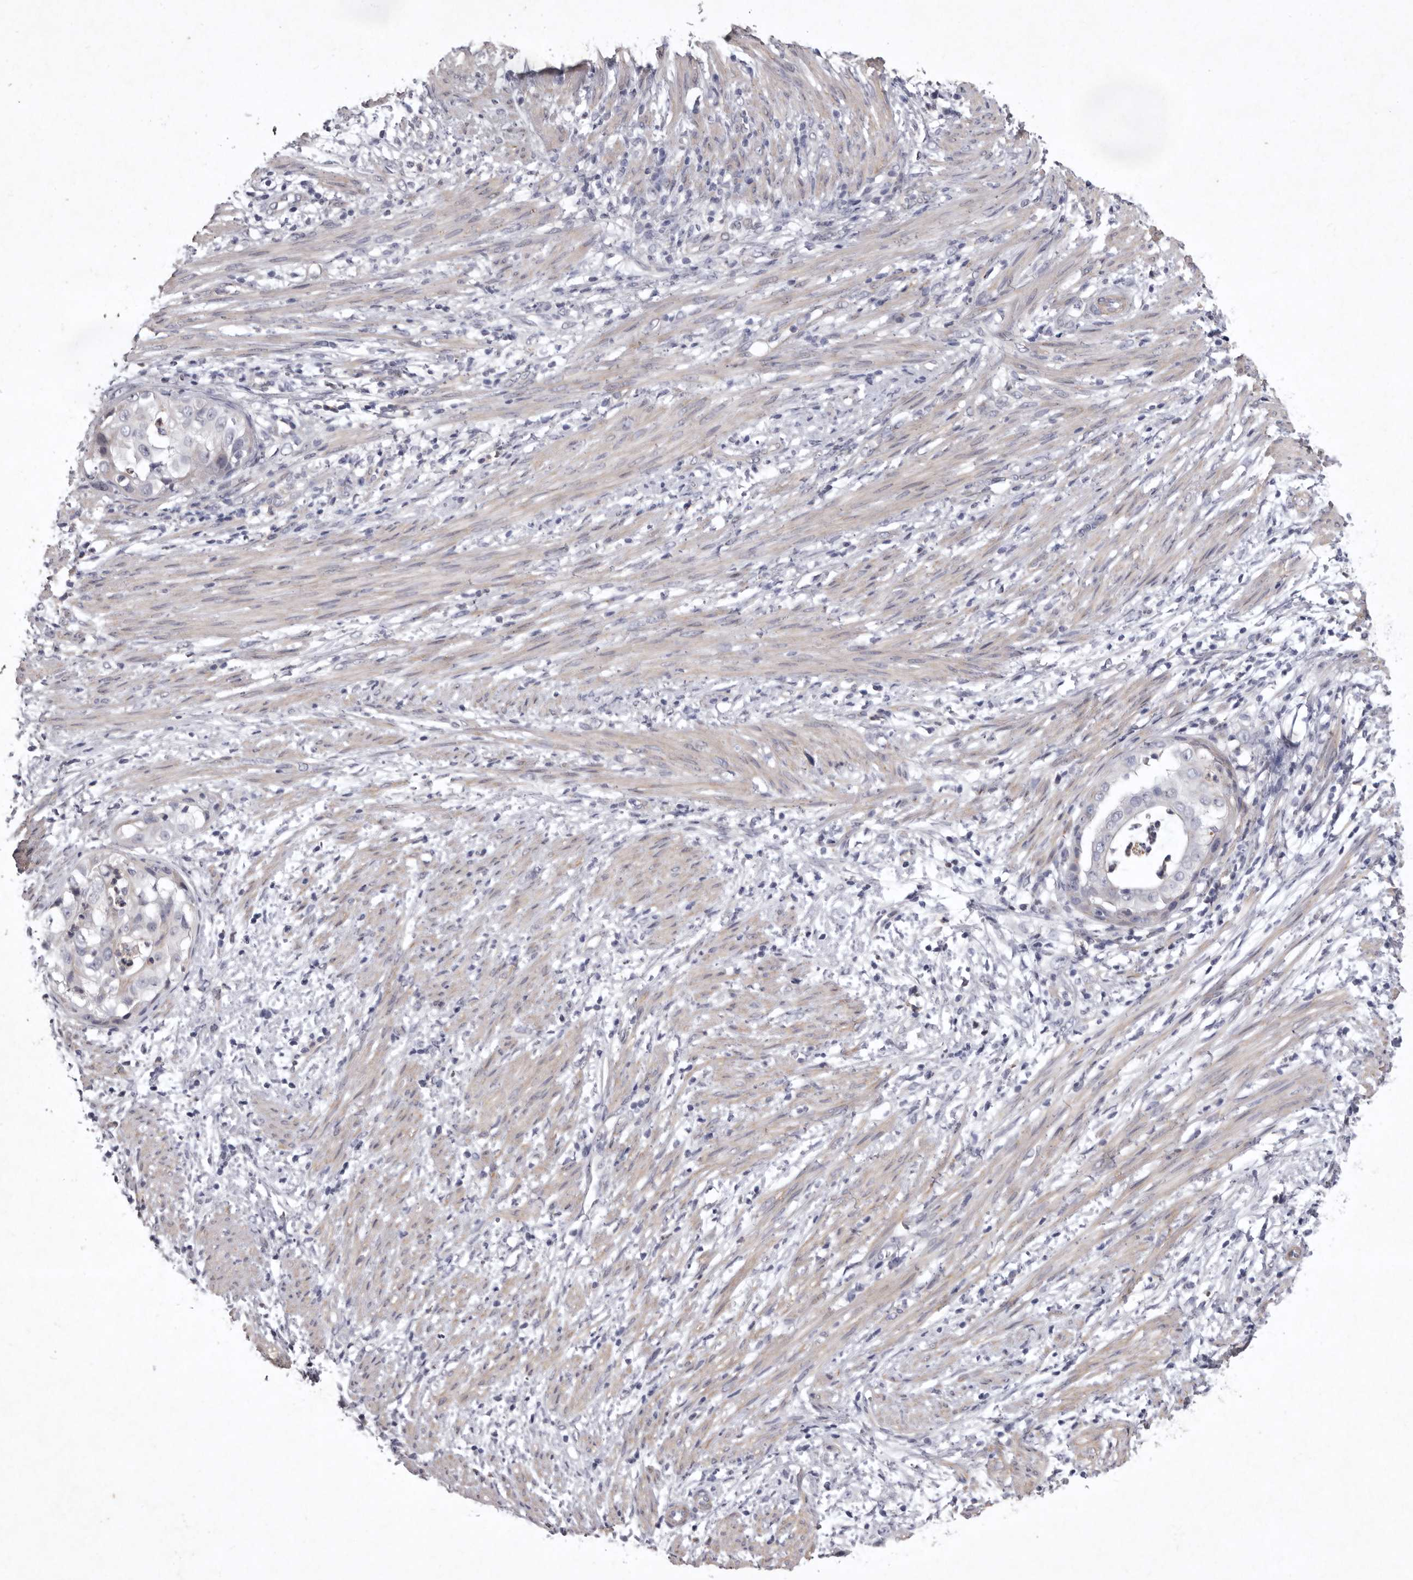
{"staining": {"intensity": "negative", "quantity": "none", "location": "none"}, "tissue": "endometrial cancer", "cell_type": "Tumor cells", "image_type": "cancer", "snomed": [{"axis": "morphology", "description": "Adenocarcinoma, NOS"}, {"axis": "topography", "description": "Endometrium"}], "caption": "Human endometrial adenocarcinoma stained for a protein using immunohistochemistry (IHC) shows no positivity in tumor cells.", "gene": "NKAIN4", "patient": {"sex": "female", "age": 85}}